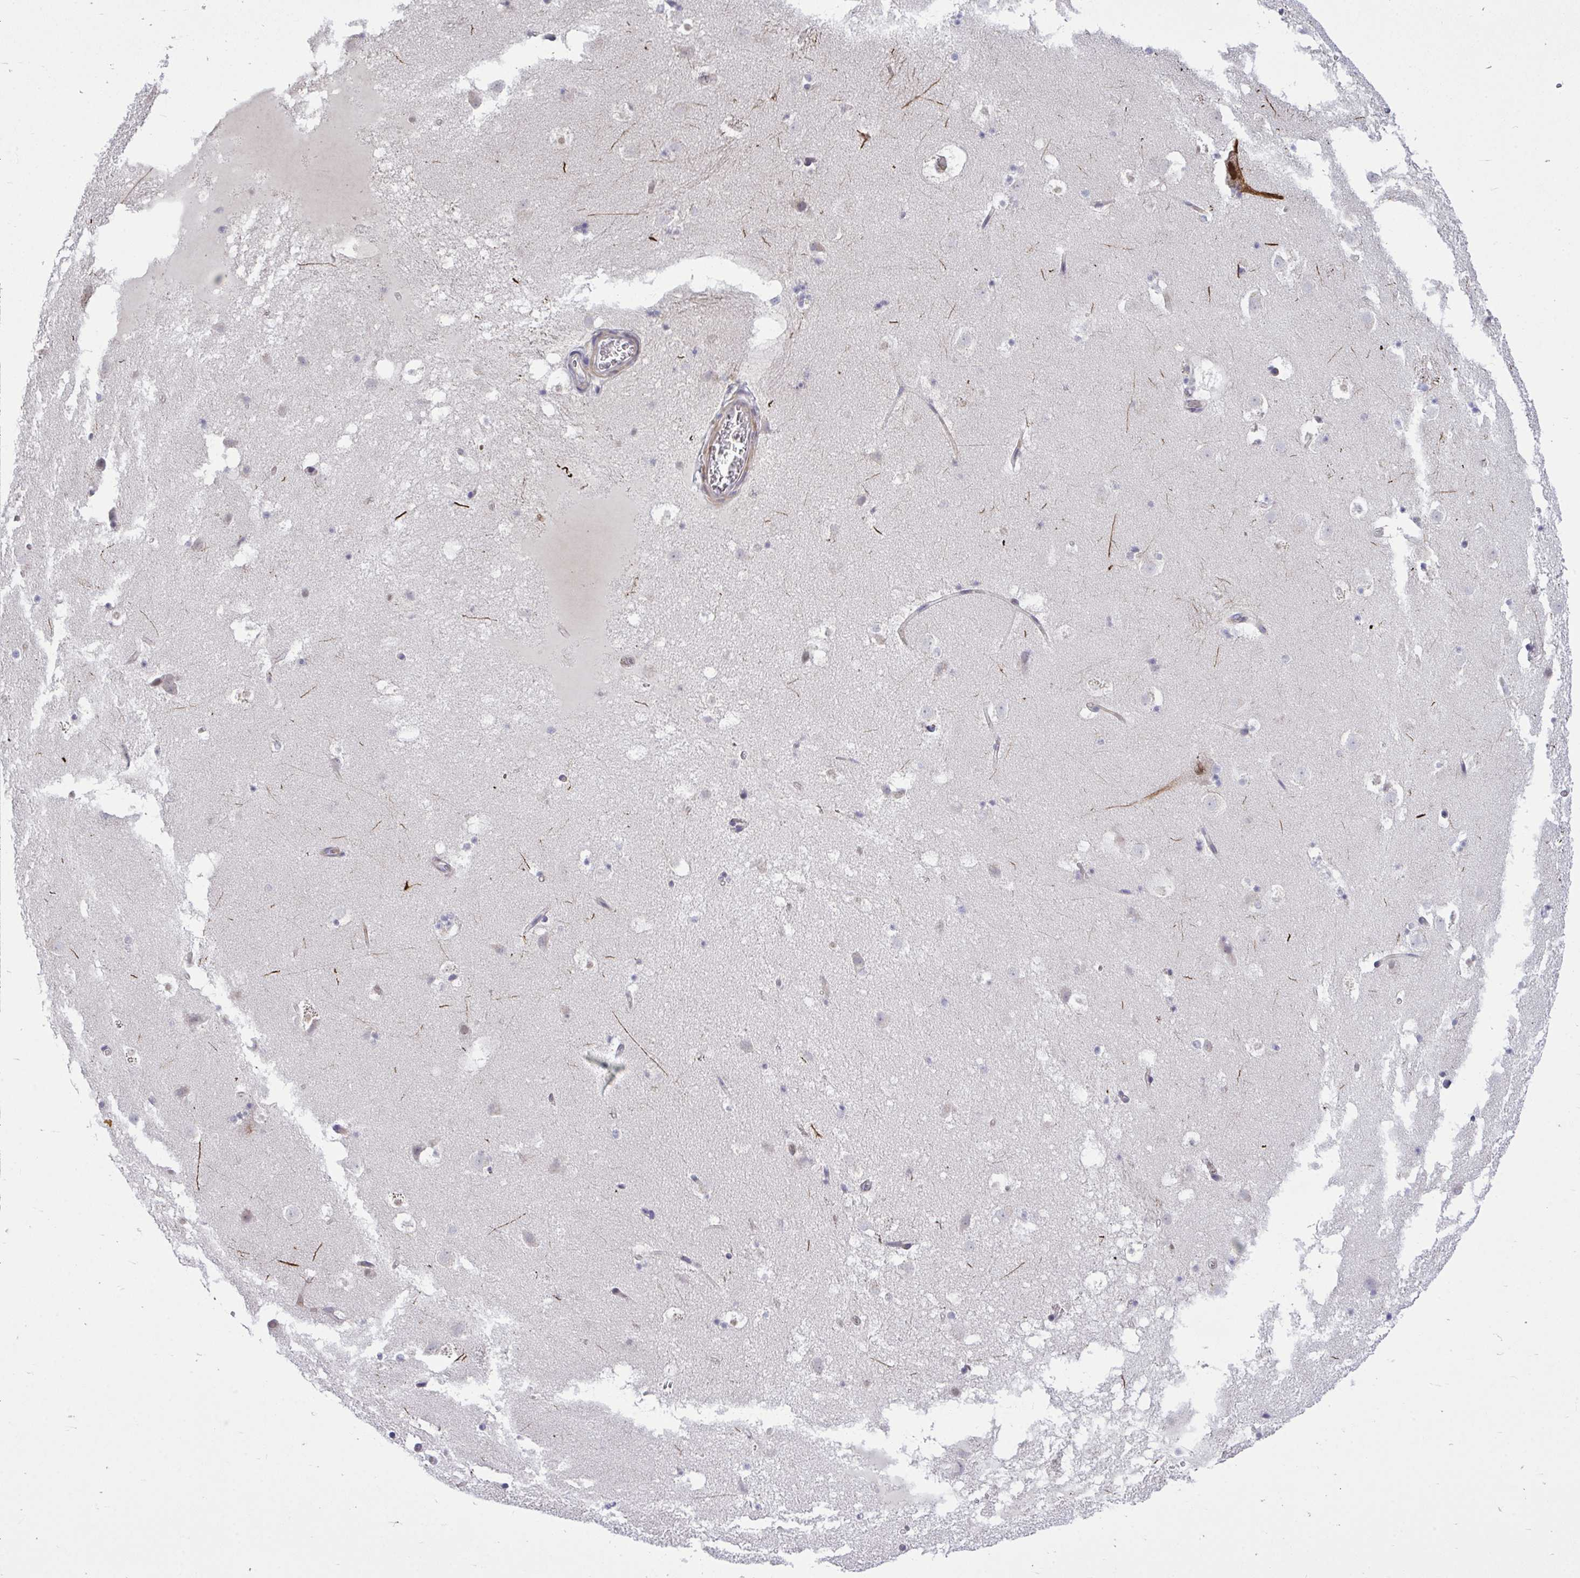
{"staining": {"intensity": "negative", "quantity": "none", "location": "none"}, "tissue": "caudate", "cell_type": "Glial cells", "image_type": "normal", "snomed": [{"axis": "morphology", "description": "Normal tissue, NOS"}, {"axis": "topography", "description": "Lateral ventricle wall"}], "caption": "Micrograph shows no protein expression in glial cells of benign caudate.", "gene": "HMBOX1", "patient": {"sex": "male", "age": 37}}